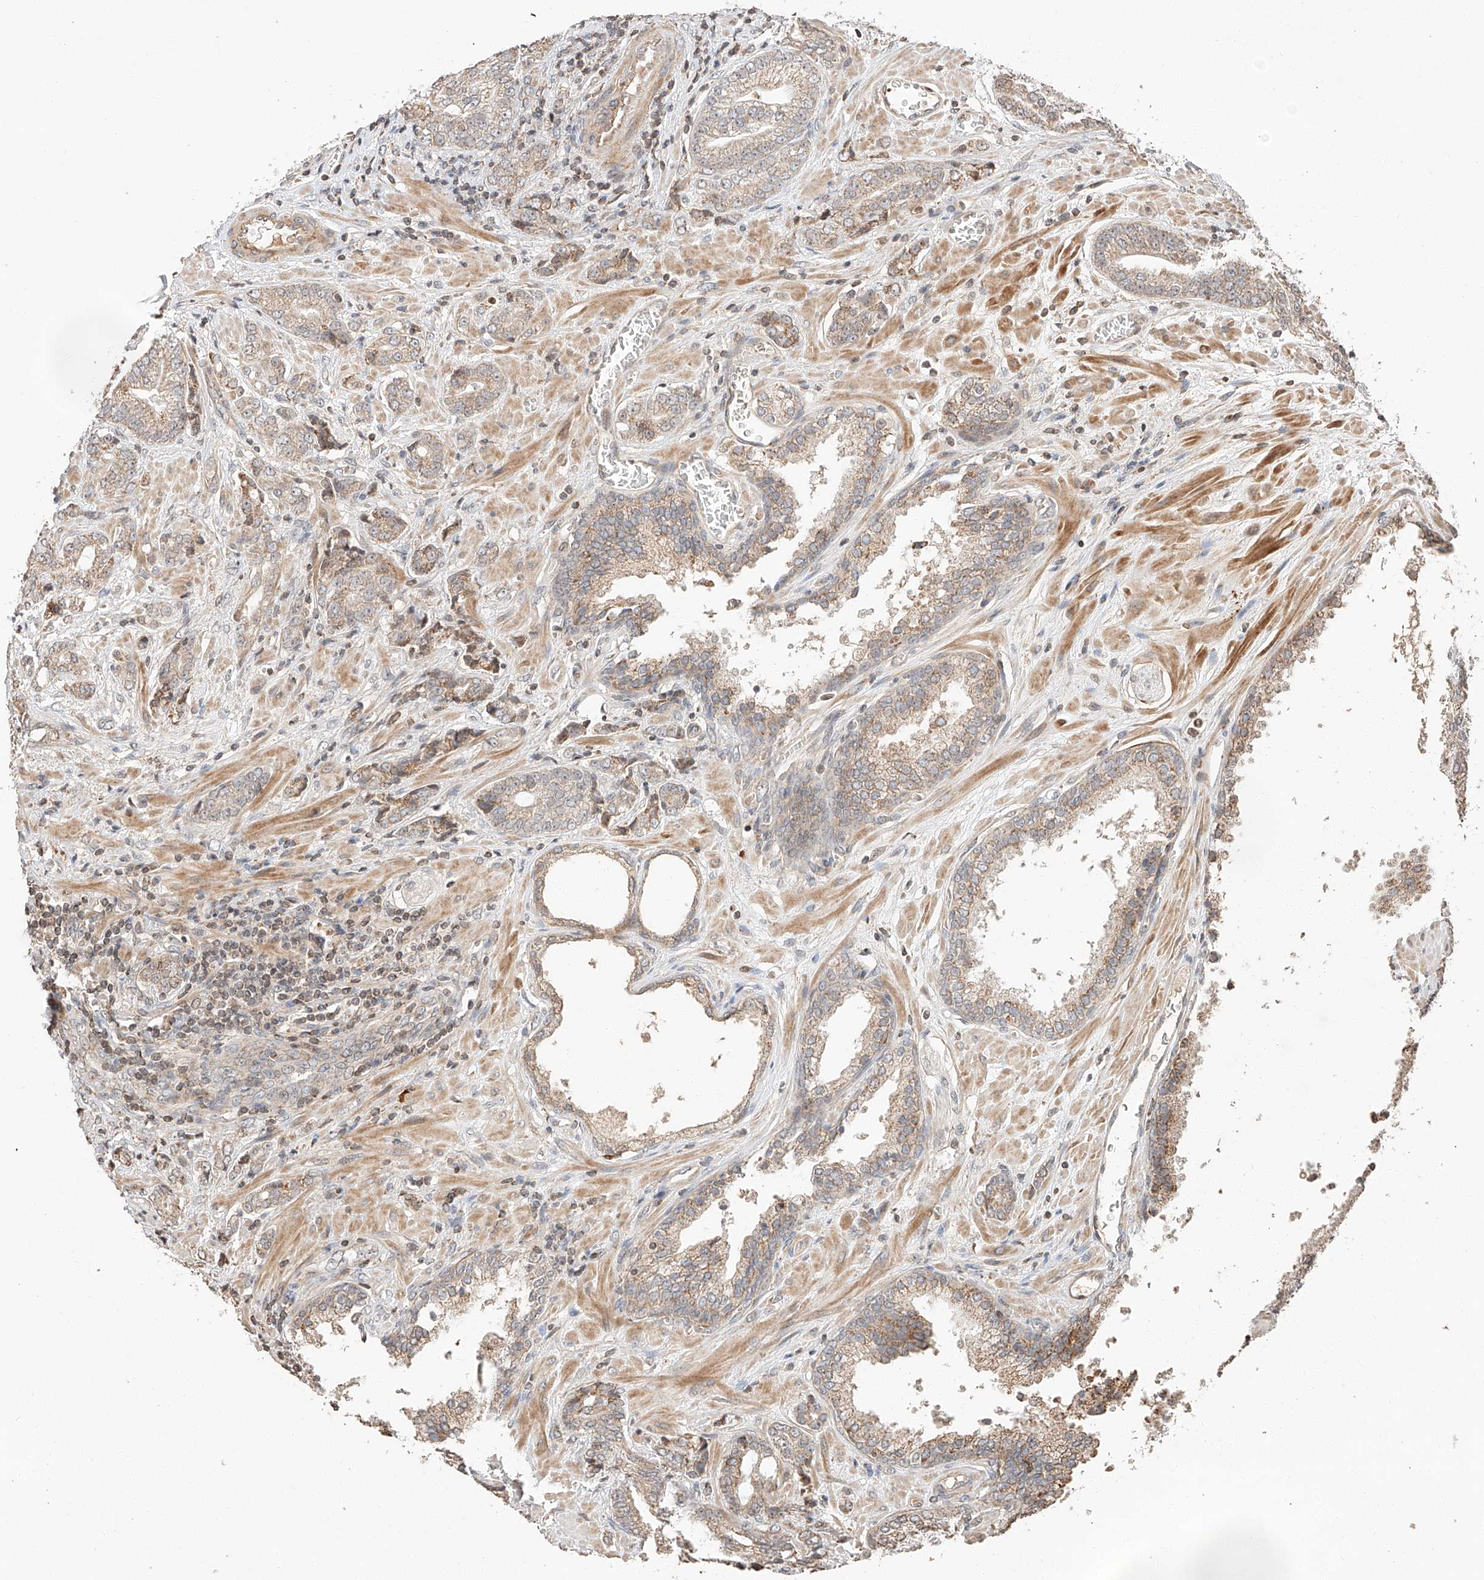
{"staining": {"intensity": "weak", "quantity": ">75%", "location": "cytoplasmic/membranous"}, "tissue": "prostate cancer", "cell_type": "Tumor cells", "image_type": "cancer", "snomed": [{"axis": "morphology", "description": "Adenocarcinoma, High grade"}, {"axis": "topography", "description": "Prostate"}], "caption": "The photomicrograph demonstrates immunohistochemical staining of prostate cancer (adenocarcinoma (high-grade)). There is weak cytoplasmic/membranous staining is seen in approximately >75% of tumor cells.", "gene": "ARHGAP33", "patient": {"sex": "male", "age": 57}}